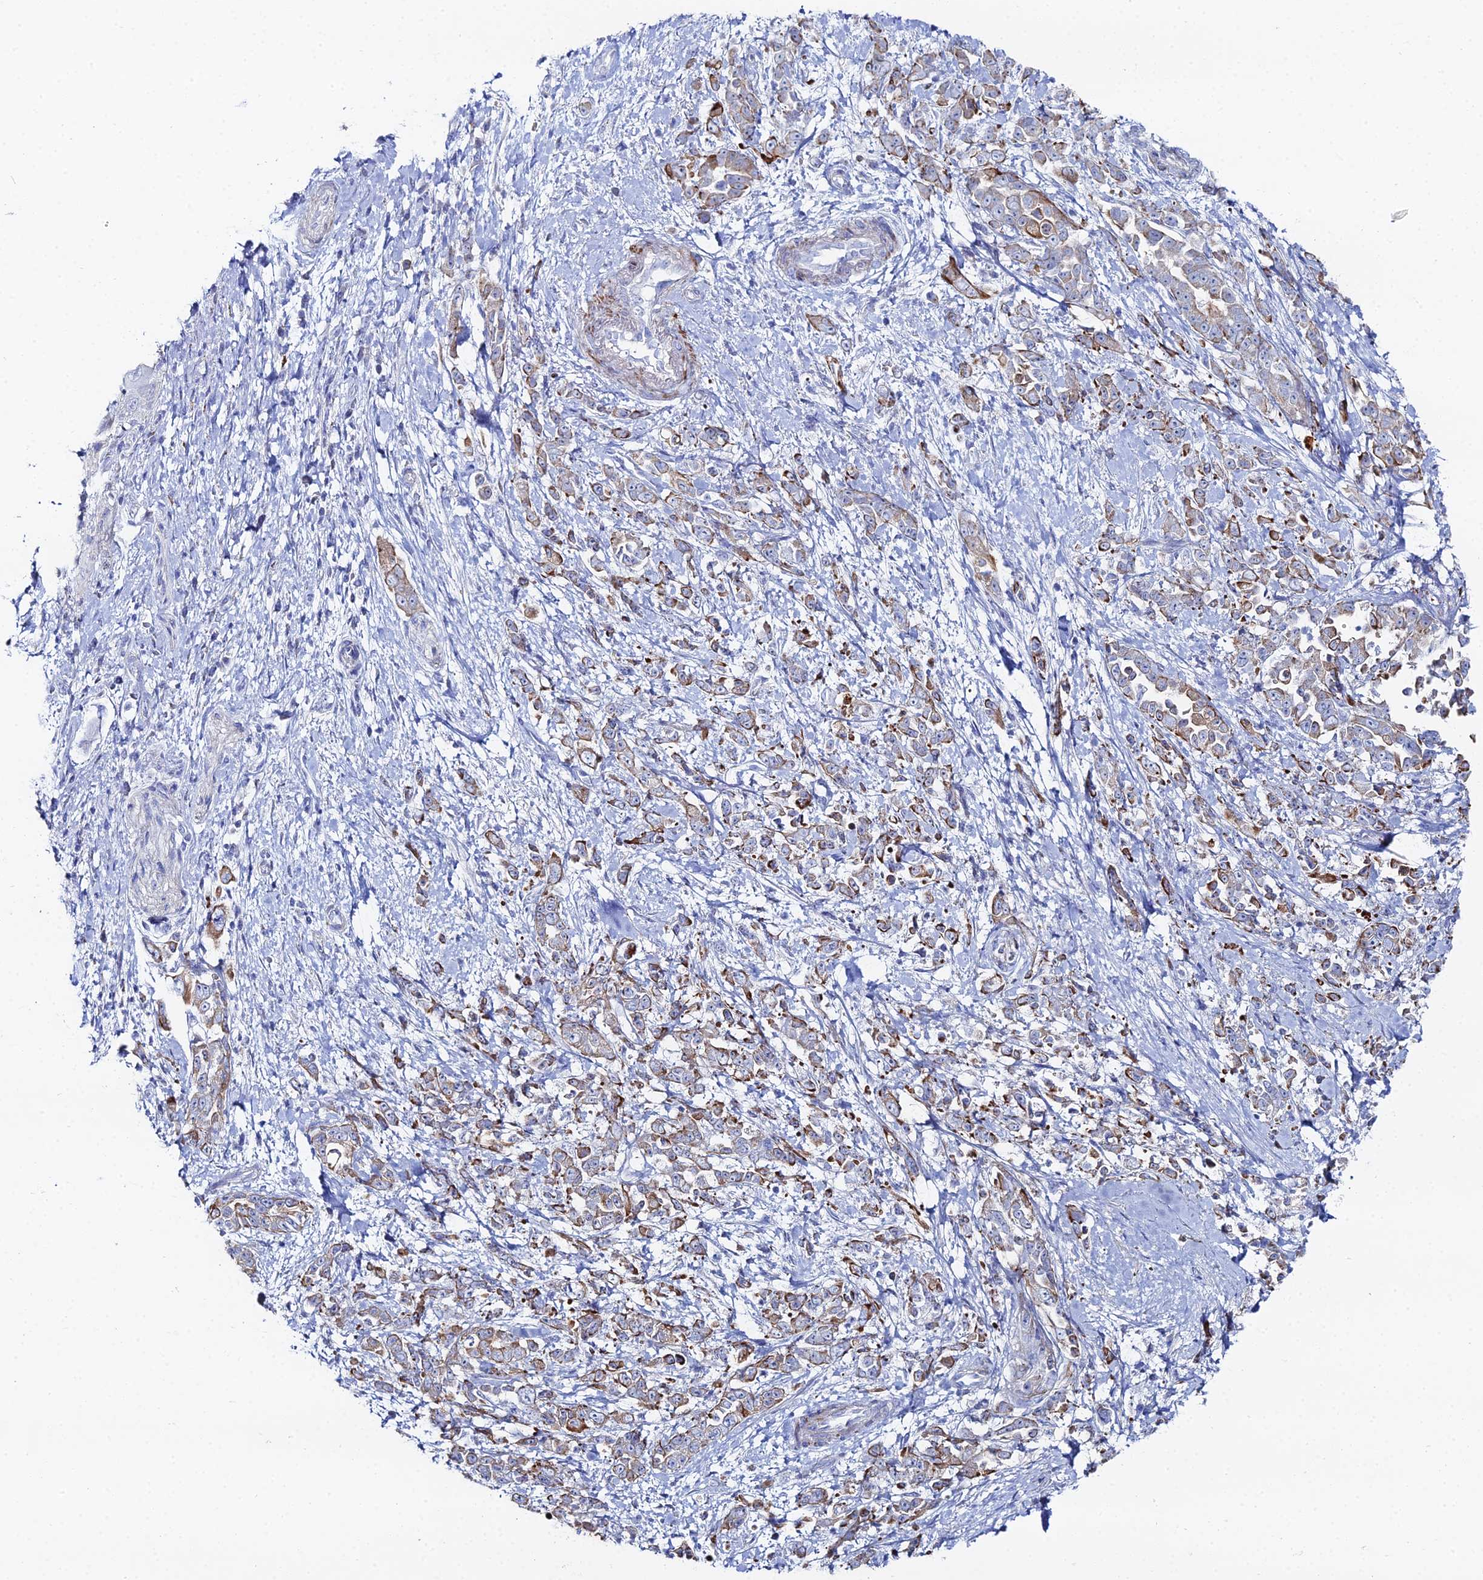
{"staining": {"intensity": "moderate", "quantity": "25%-75%", "location": "cytoplasmic/membranous"}, "tissue": "pancreatic cancer", "cell_type": "Tumor cells", "image_type": "cancer", "snomed": [{"axis": "morphology", "description": "Normal tissue, NOS"}, {"axis": "morphology", "description": "Adenocarcinoma, NOS"}, {"axis": "topography", "description": "Pancreas"}], "caption": "Protein analysis of pancreatic cancer tissue displays moderate cytoplasmic/membranous expression in approximately 25%-75% of tumor cells.", "gene": "DHX34", "patient": {"sex": "female", "age": 64}}